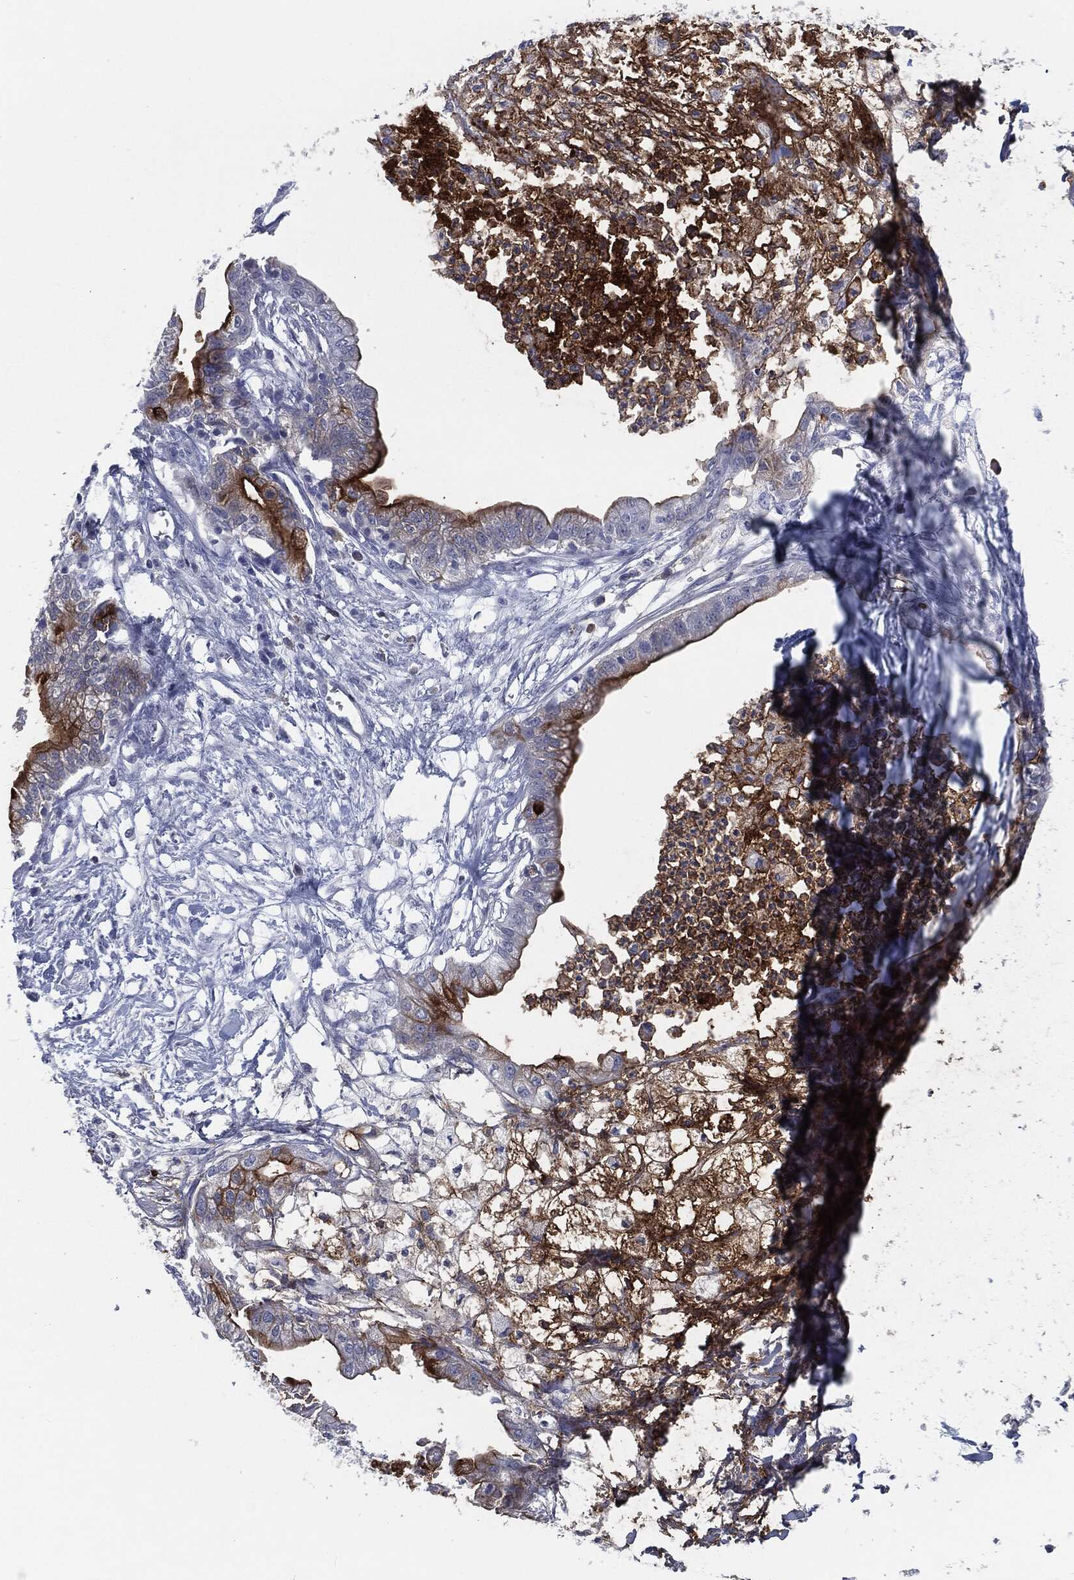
{"staining": {"intensity": "strong", "quantity": "25%-75%", "location": "cytoplasmic/membranous"}, "tissue": "pancreatic cancer", "cell_type": "Tumor cells", "image_type": "cancer", "snomed": [{"axis": "morphology", "description": "Normal tissue, NOS"}, {"axis": "morphology", "description": "Adenocarcinoma, NOS"}, {"axis": "topography", "description": "Pancreas"}], "caption": "IHC photomicrograph of human adenocarcinoma (pancreatic) stained for a protein (brown), which shows high levels of strong cytoplasmic/membranous expression in about 25%-75% of tumor cells.", "gene": "PROM1", "patient": {"sex": "female", "age": 58}}